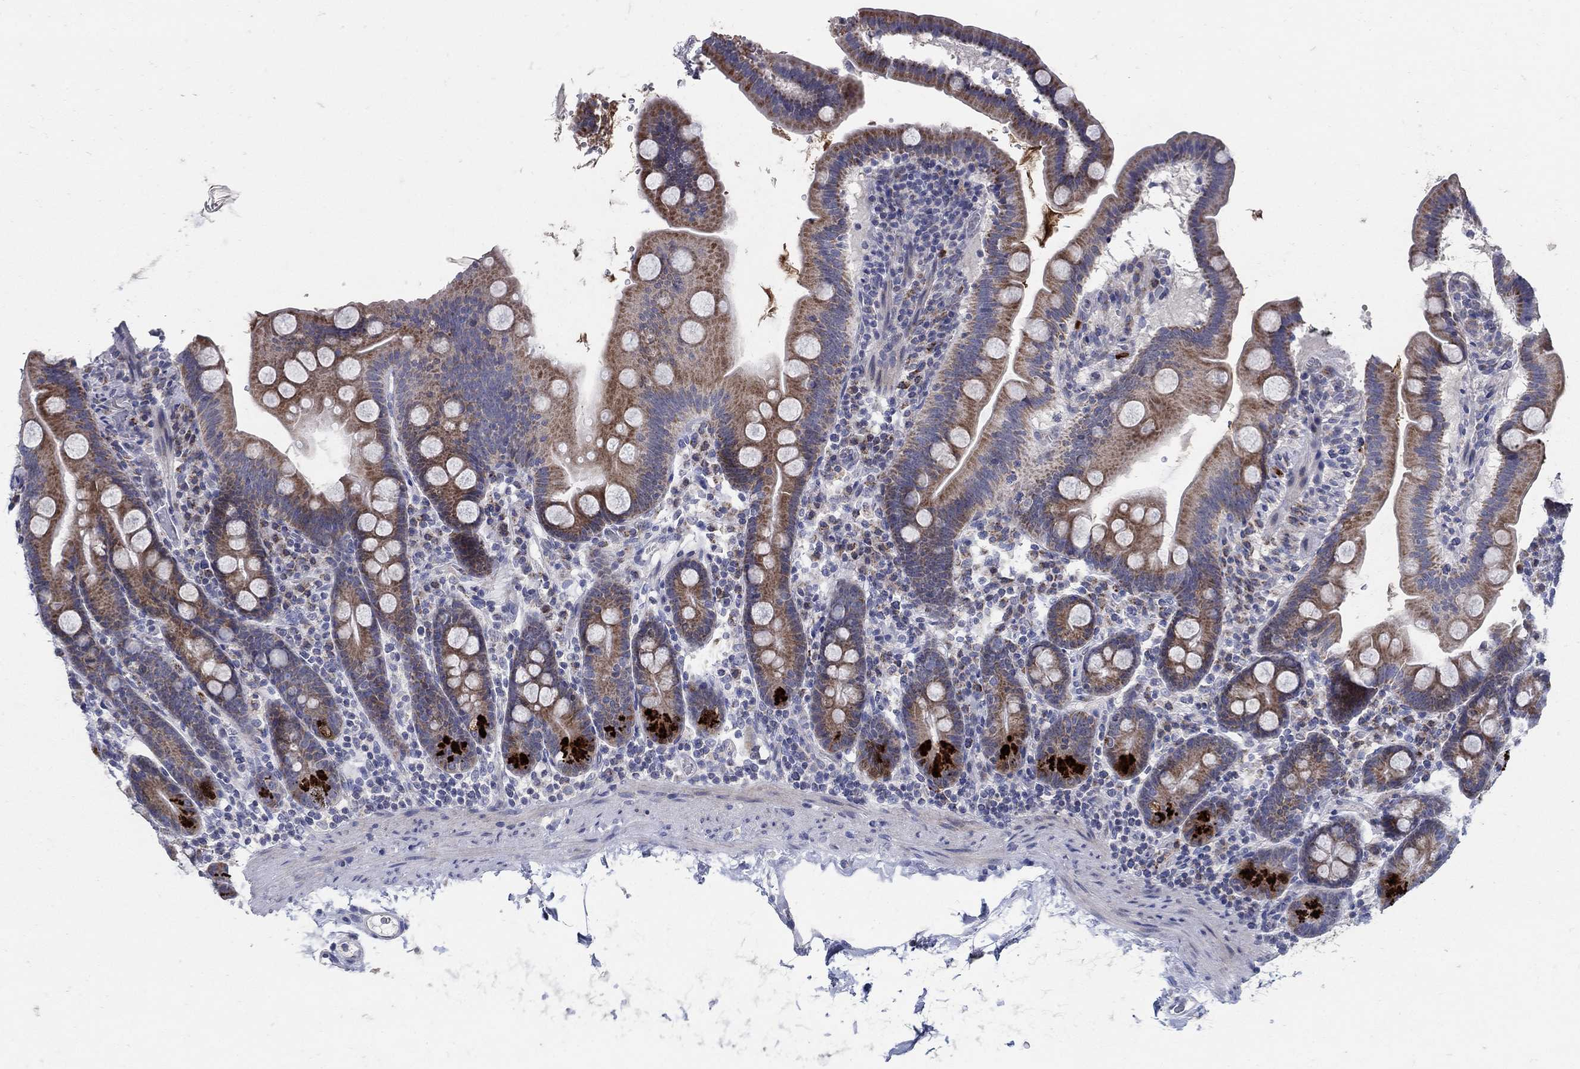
{"staining": {"intensity": "moderate", "quantity": "25%-75%", "location": "cytoplasmic/membranous"}, "tissue": "duodenum", "cell_type": "Glandular cells", "image_type": "normal", "snomed": [{"axis": "morphology", "description": "Normal tissue, NOS"}, {"axis": "topography", "description": "Duodenum"}], "caption": "Protein staining exhibits moderate cytoplasmic/membranous positivity in approximately 25%-75% of glandular cells in normal duodenum. (DAB (3,3'-diaminobenzidine) IHC, brown staining for protein, blue staining for nuclei).", "gene": "HMX2", "patient": {"sex": "male", "age": 59}}